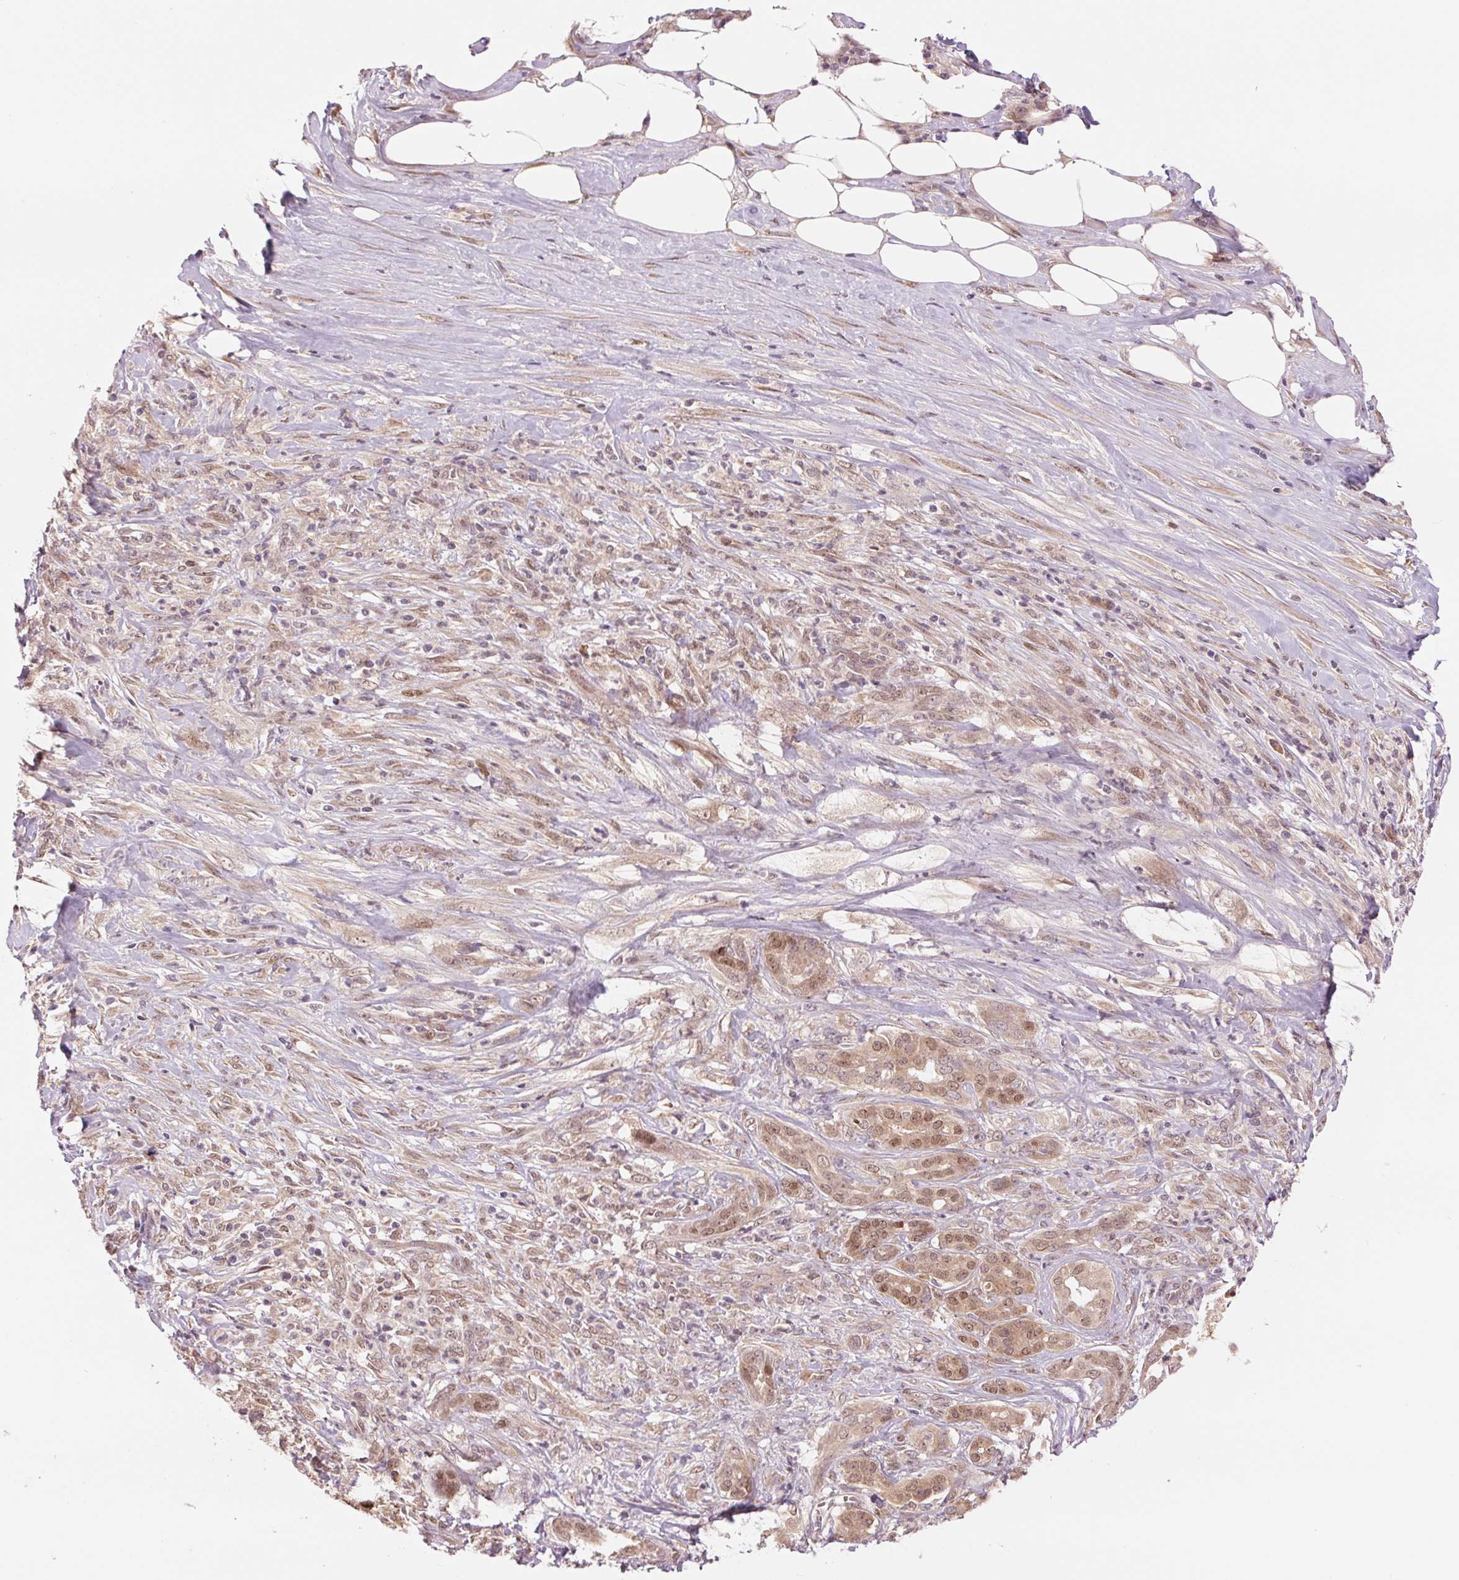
{"staining": {"intensity": "moderate", "quantity": ">75%", "location": "cytoplasmic/membranous,nuclear"}, "tissue": "pancreatic cancer", "cell_type": "Tumor cells", "image_type": "cancer", "snomed": [{"axis": "morphology", "description": "Normal tissue, NOS"}, {"axis": "morphology", "description": "Inflammation, NOS"}, {"axis": "morphology", "description": "Adenocarcinoma, NOS"}, {"axis": "topography", "description": "Pancreas"}], "caption": "This is a photomicrograph of IHC staining of pancreatic cancer, which shows moderate staining in the cytoplasmic/membranous and nuclear of tumor cells.", "gene": "ERI3", "patient": {"sex": "male", "age": 57}}